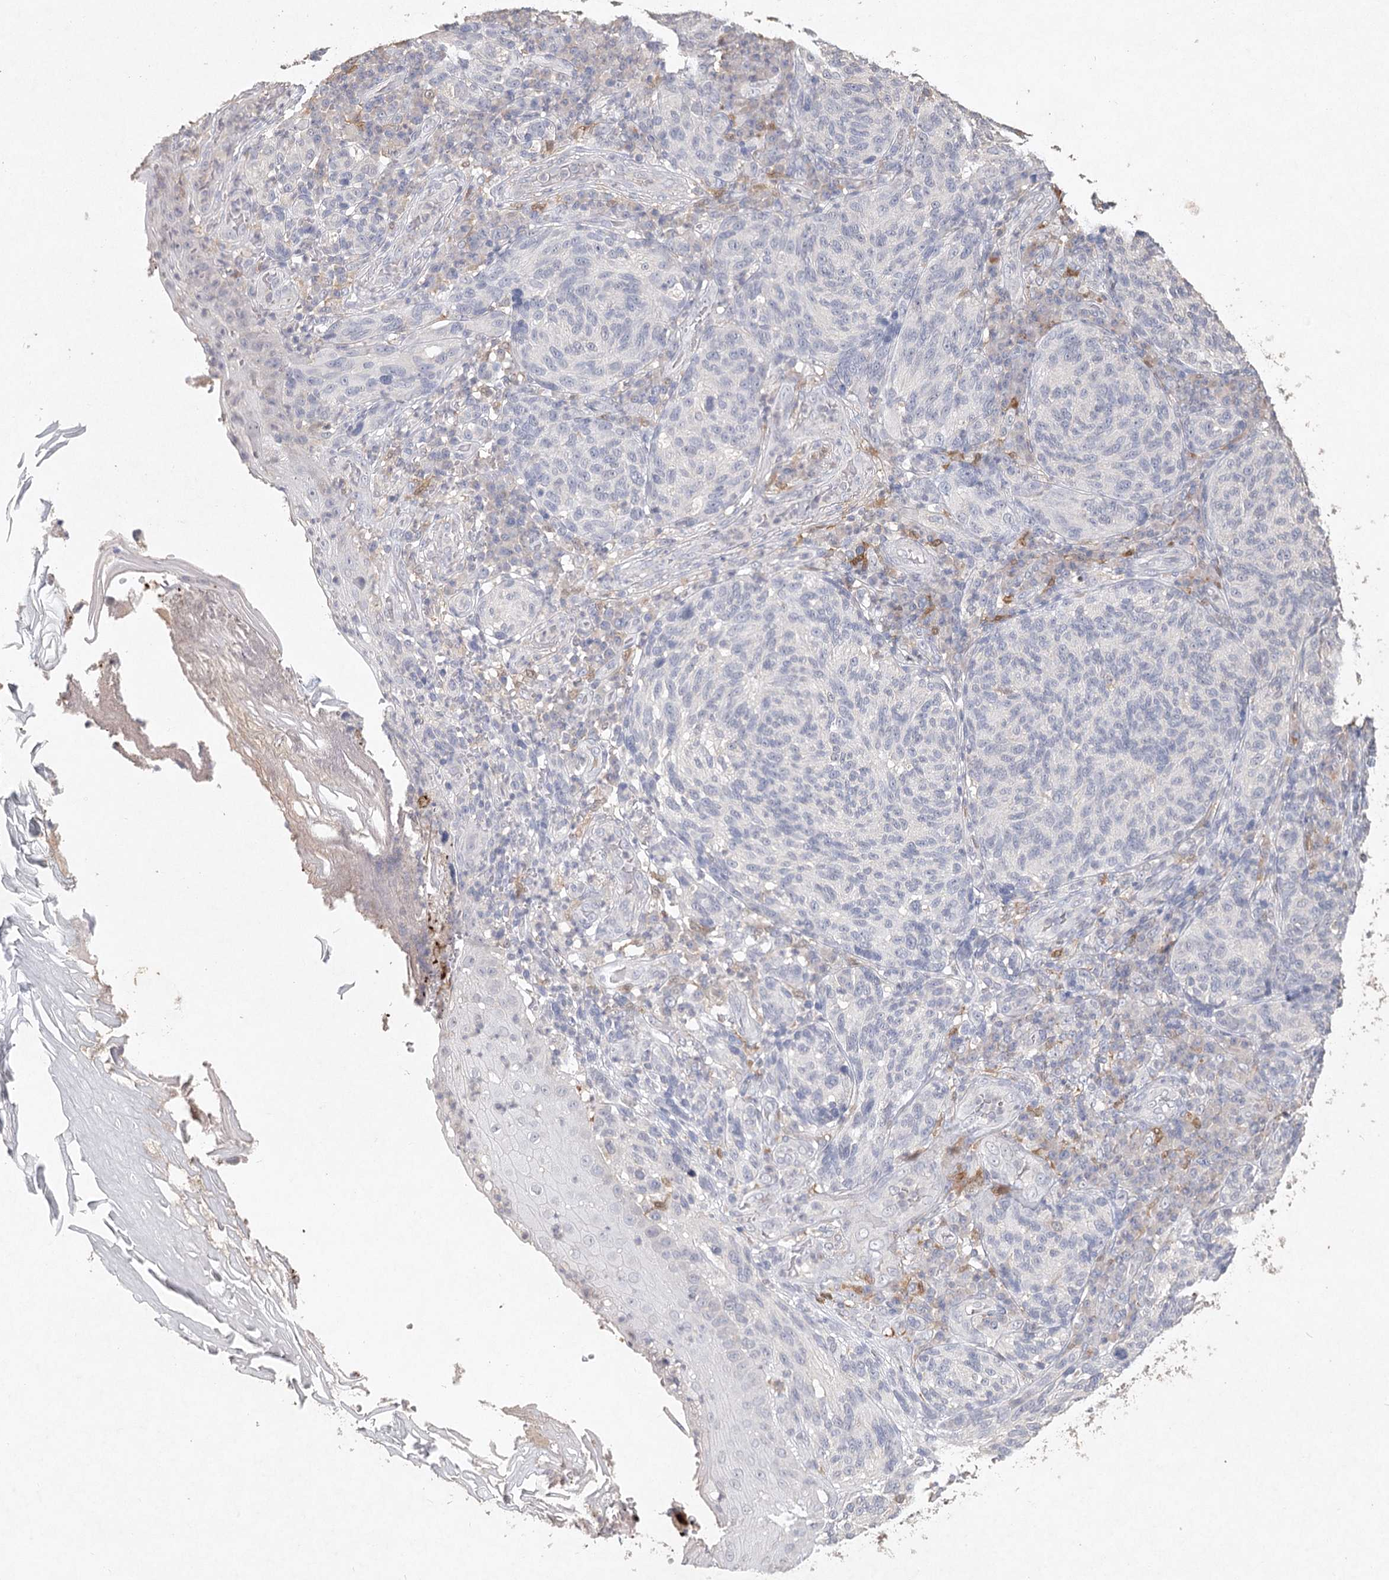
{"staining": {"intensity": "negative", "quantity": "none", "location": "none"}, "tissue": "melanoma", "cell_type": "Tumor cells", "image_type": "cancer", "snomed": [{"axis": "morphology", "description": "Malignant melanoma, NOS"}, {"axis": "topography", "description": "Skin"}], "caption": "Tumor cells are negative for protein expression in human malignant melanoma.", "gene": "ARSI", "patient": {"sex": "female", "age": 73}}